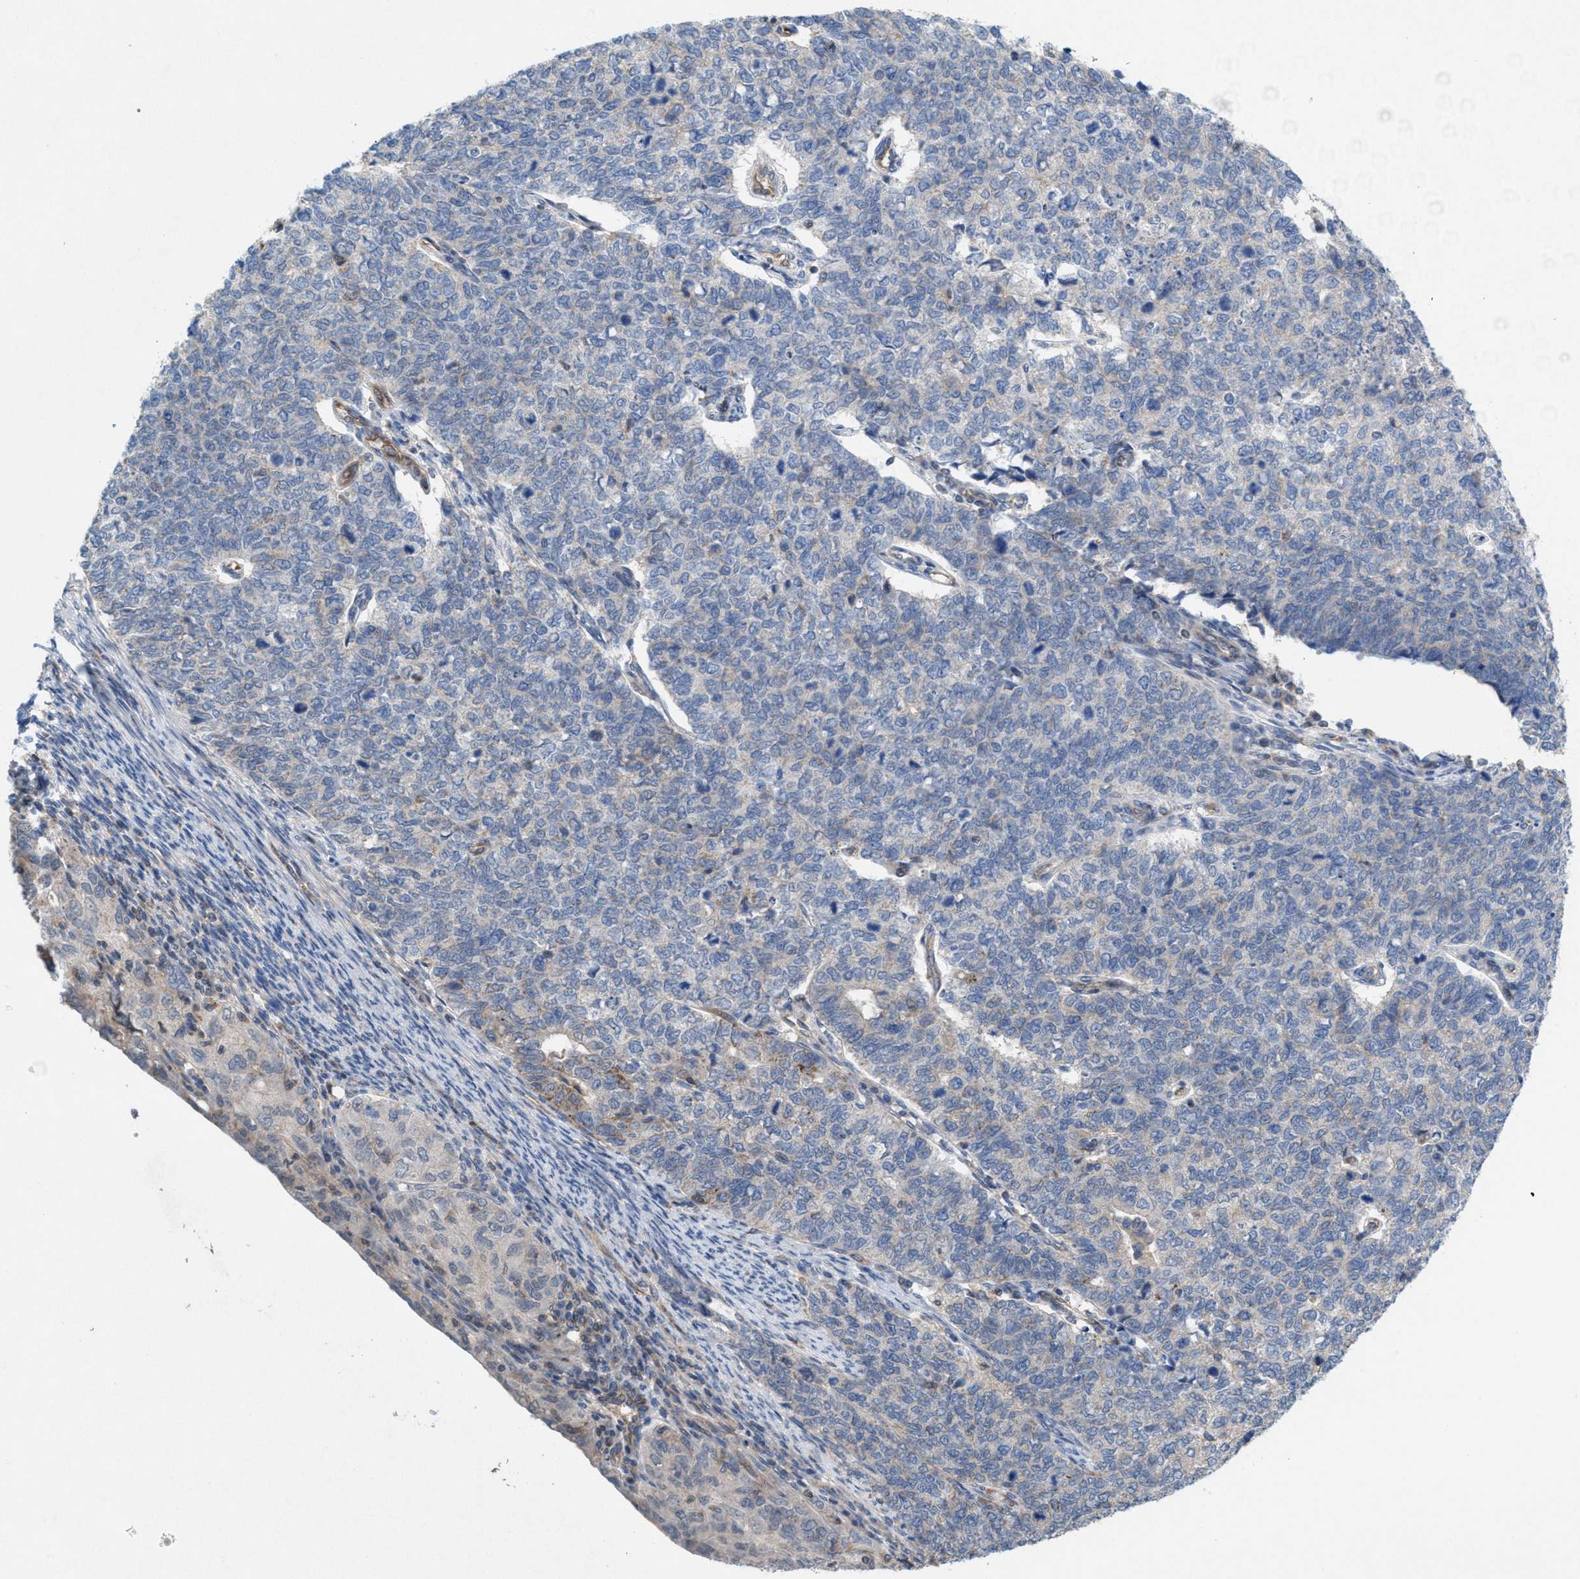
{"staining": {"intensity": "weak", "quantity": "<25%", "location": "cytoplasmic/membranous"}, "tissue": "cervical cancer", "cell_type": "Tumor cells", "image_type": "cancer", "snomed": [{"axis": "morphology", "description": "Squamous cell carcinoma, NOS"}, {"axis": "topography", "description": "Cervix"}], "caption": "Tumor cells show no significant expression in cervical cancer. The staining was performed using DAB to visualize the protein expression in brown, while the nuclei were stained in blue with hematoxylin (Magnification: 20x).", "gene": "MRM1", "patient": {"sex": "female", "age": 63}}